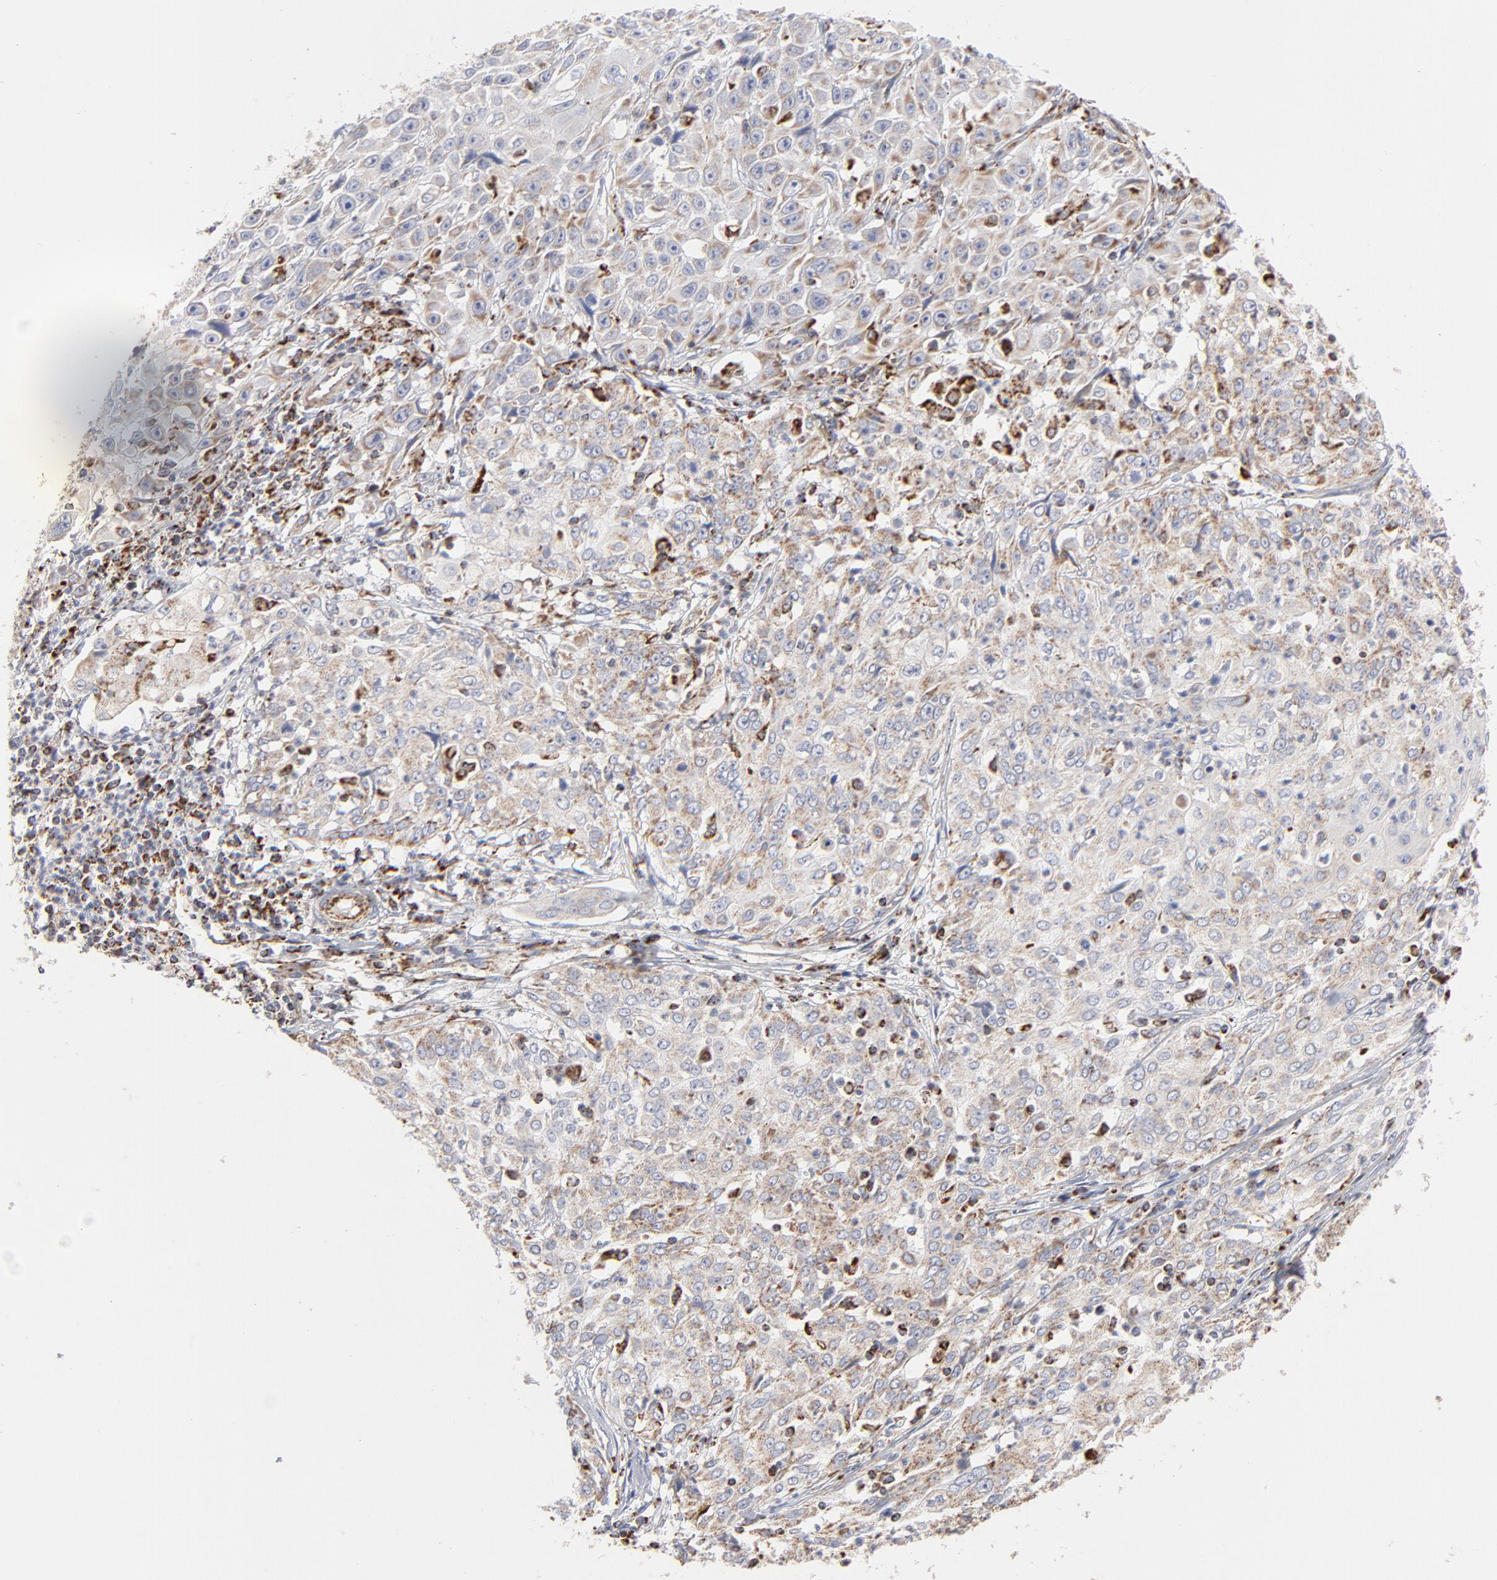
{"staining": {"intensity": "weak", "quantity": ">75%", "location": "cytoplasmic/membranous"}, "tissue": "cervical cancer", "cell_type": "Tumor cells", "image_type": "cancer", "snomed": [{"axis": "morphology", "description": "Squamous cell carcinoma, NOS"}, {"axis": "topography", "description": "Cervix"}], "caption": "This micrograph reveals IHC staining of human cervical cancer, with low weak cytoplasmic/membranous staining in about >75% of tumor cells.", "gene": "ASB3", "patient": {"sex": "female", "age": 39}}